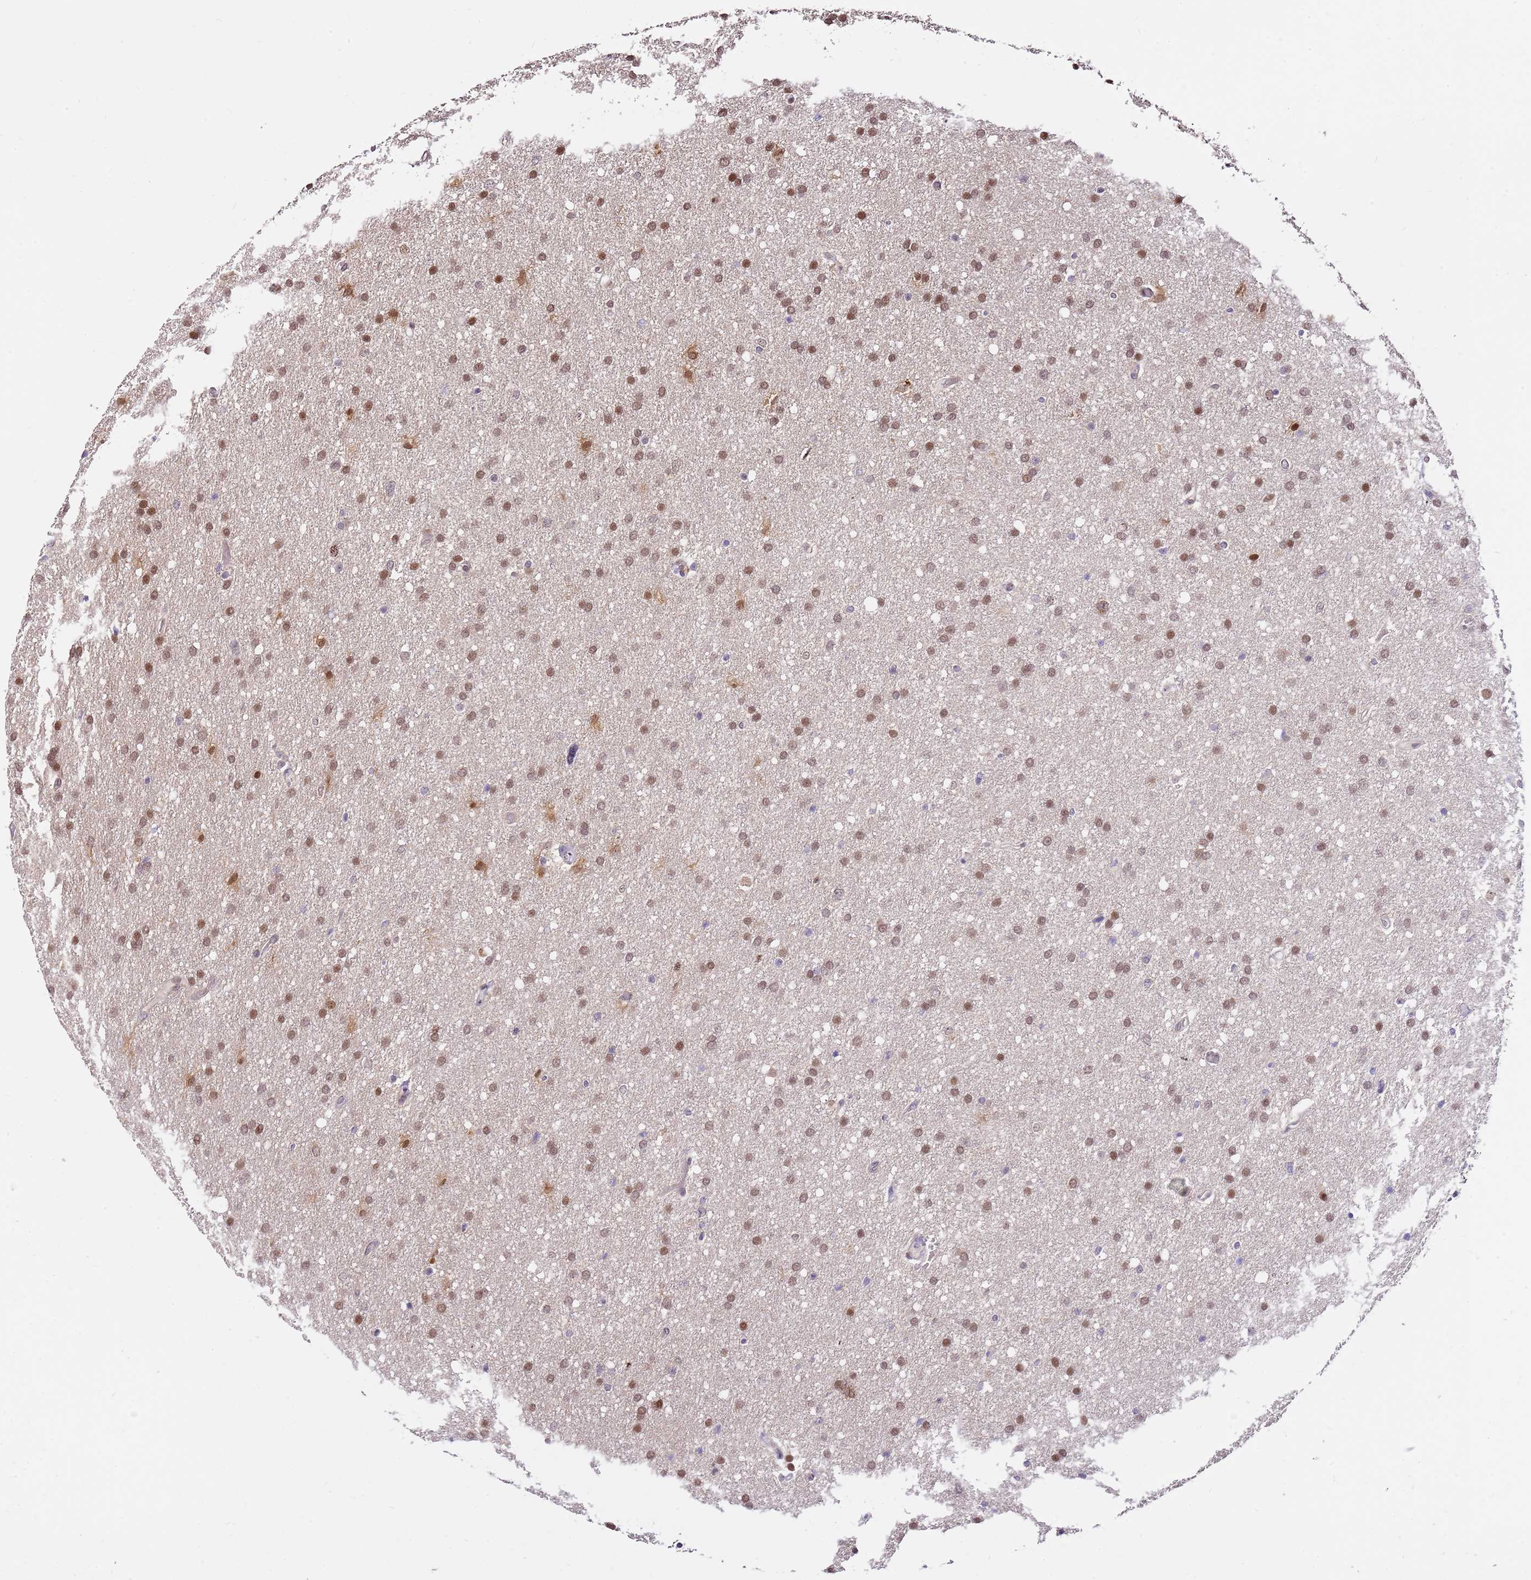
{"staining": {"intensity": "moderate", "quantity": ">75%", "location": "nuclear"}, "tissue": "glioma", "cell_type": "Tumor cells", "image_type": "cancer", "snomed": [{"axis": "morphology", "description": "Glioma, malignant, High grade"}, {"axis": "topography", "description": "Cerebral cortex"}], "caption": "A high-resolution image shows immunohistochemistry (IHC) staining of malignant glioma (high-grade), which exhibits moderate nuclear expression in about >75% of tumor cells.", "gene": "RFK", "patient": {"sex": "female", "age": 36}}